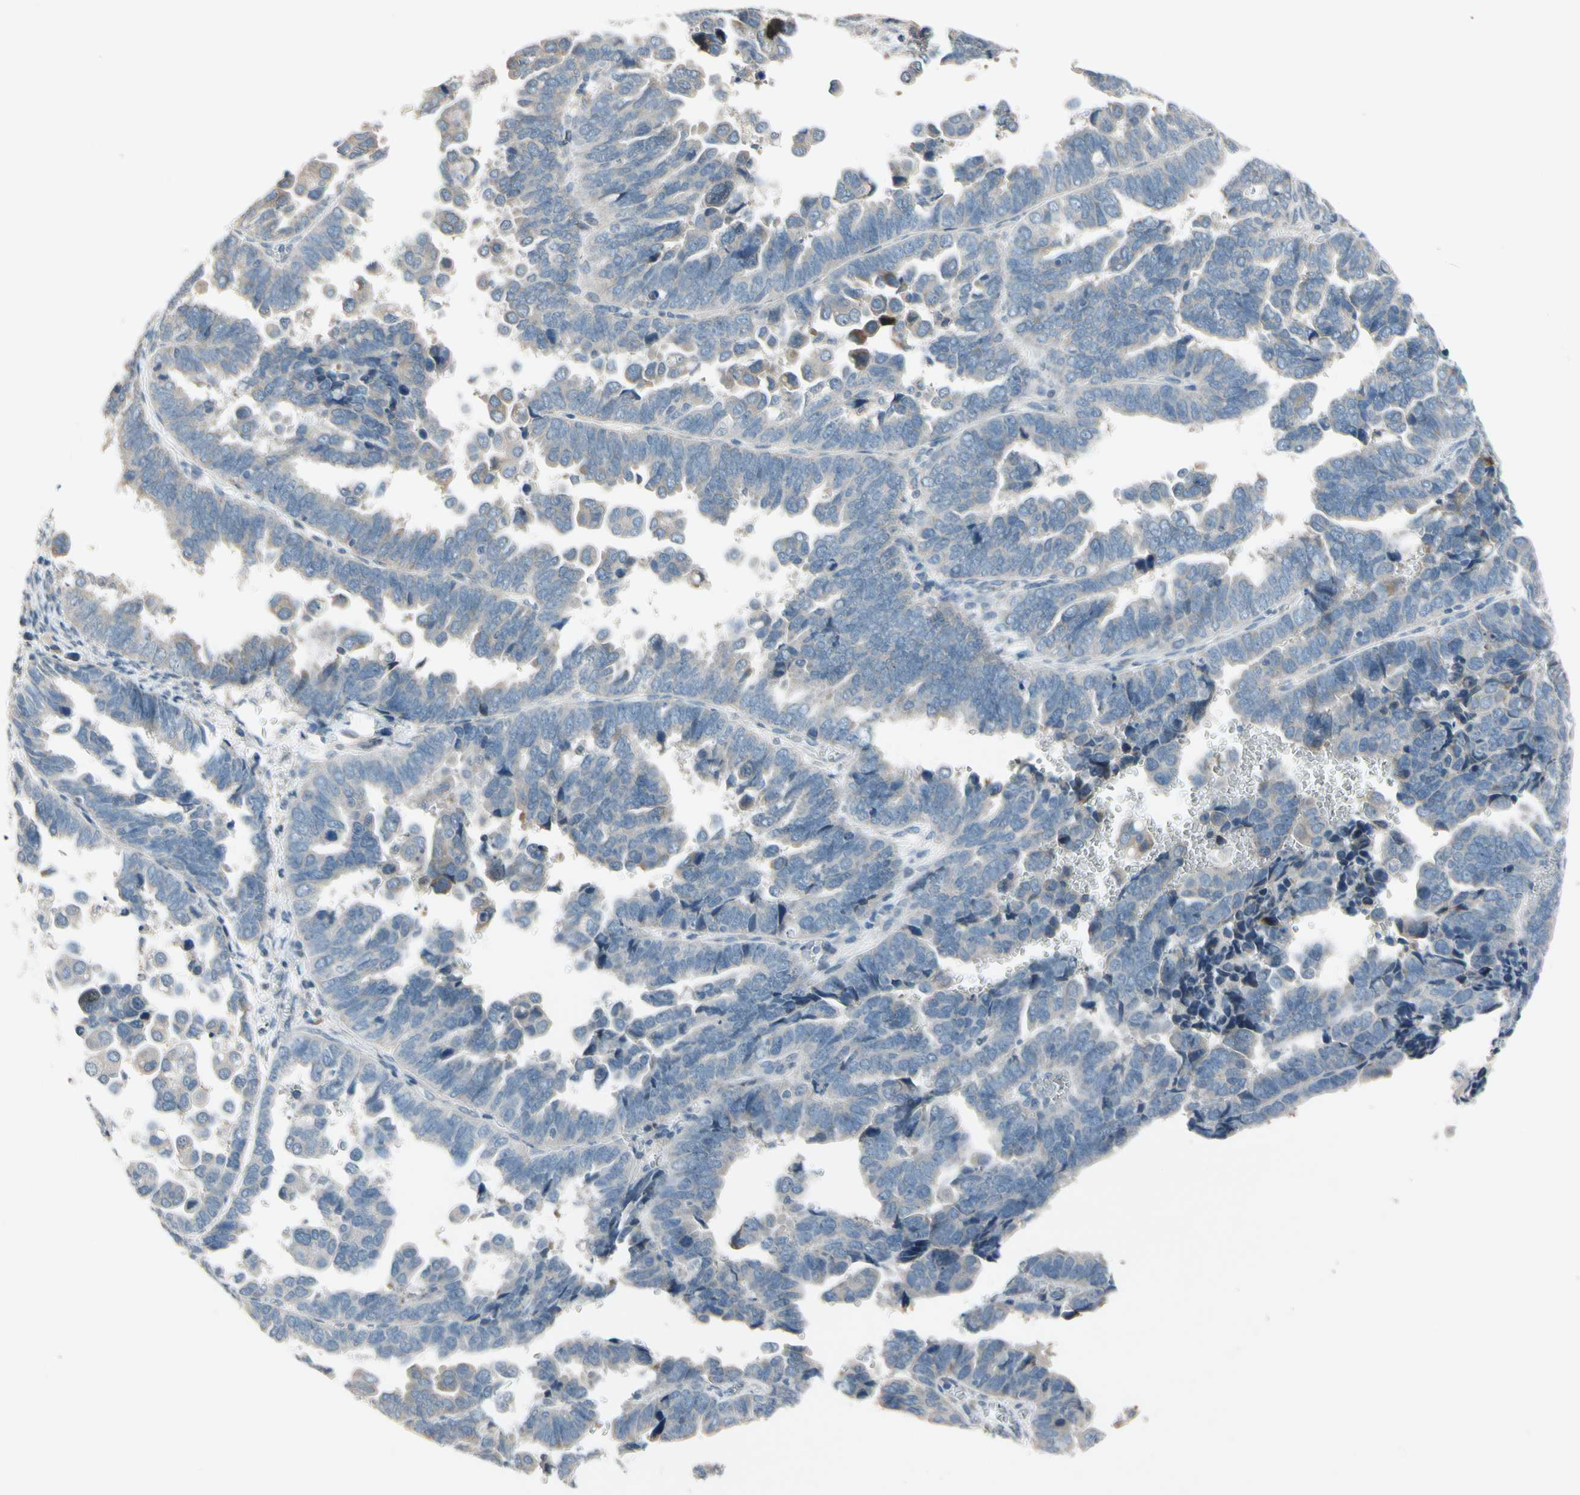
{"staining": {"intensity": "weak", "quantity": "<25%", "location": "cytoplasmic/membranous"}, "tissue": "endometrial cancer", "cell_type": "Tumor cells", "image_type": "cancer", "snomed": [{"axis": "morphology", "description": "Adenocarcinoma, NOS"}, {"axis": "topography", "description": "Endometrium"}], "caption": "DAB (3,3'-diaminobenzidine) immunohistochemical staining of adenocarcinoma (endometrial) exhibits no significant positivity in tumor cells.", "gene": "PIP5K1B", "patient": {"sex": "female", "age": 75}}